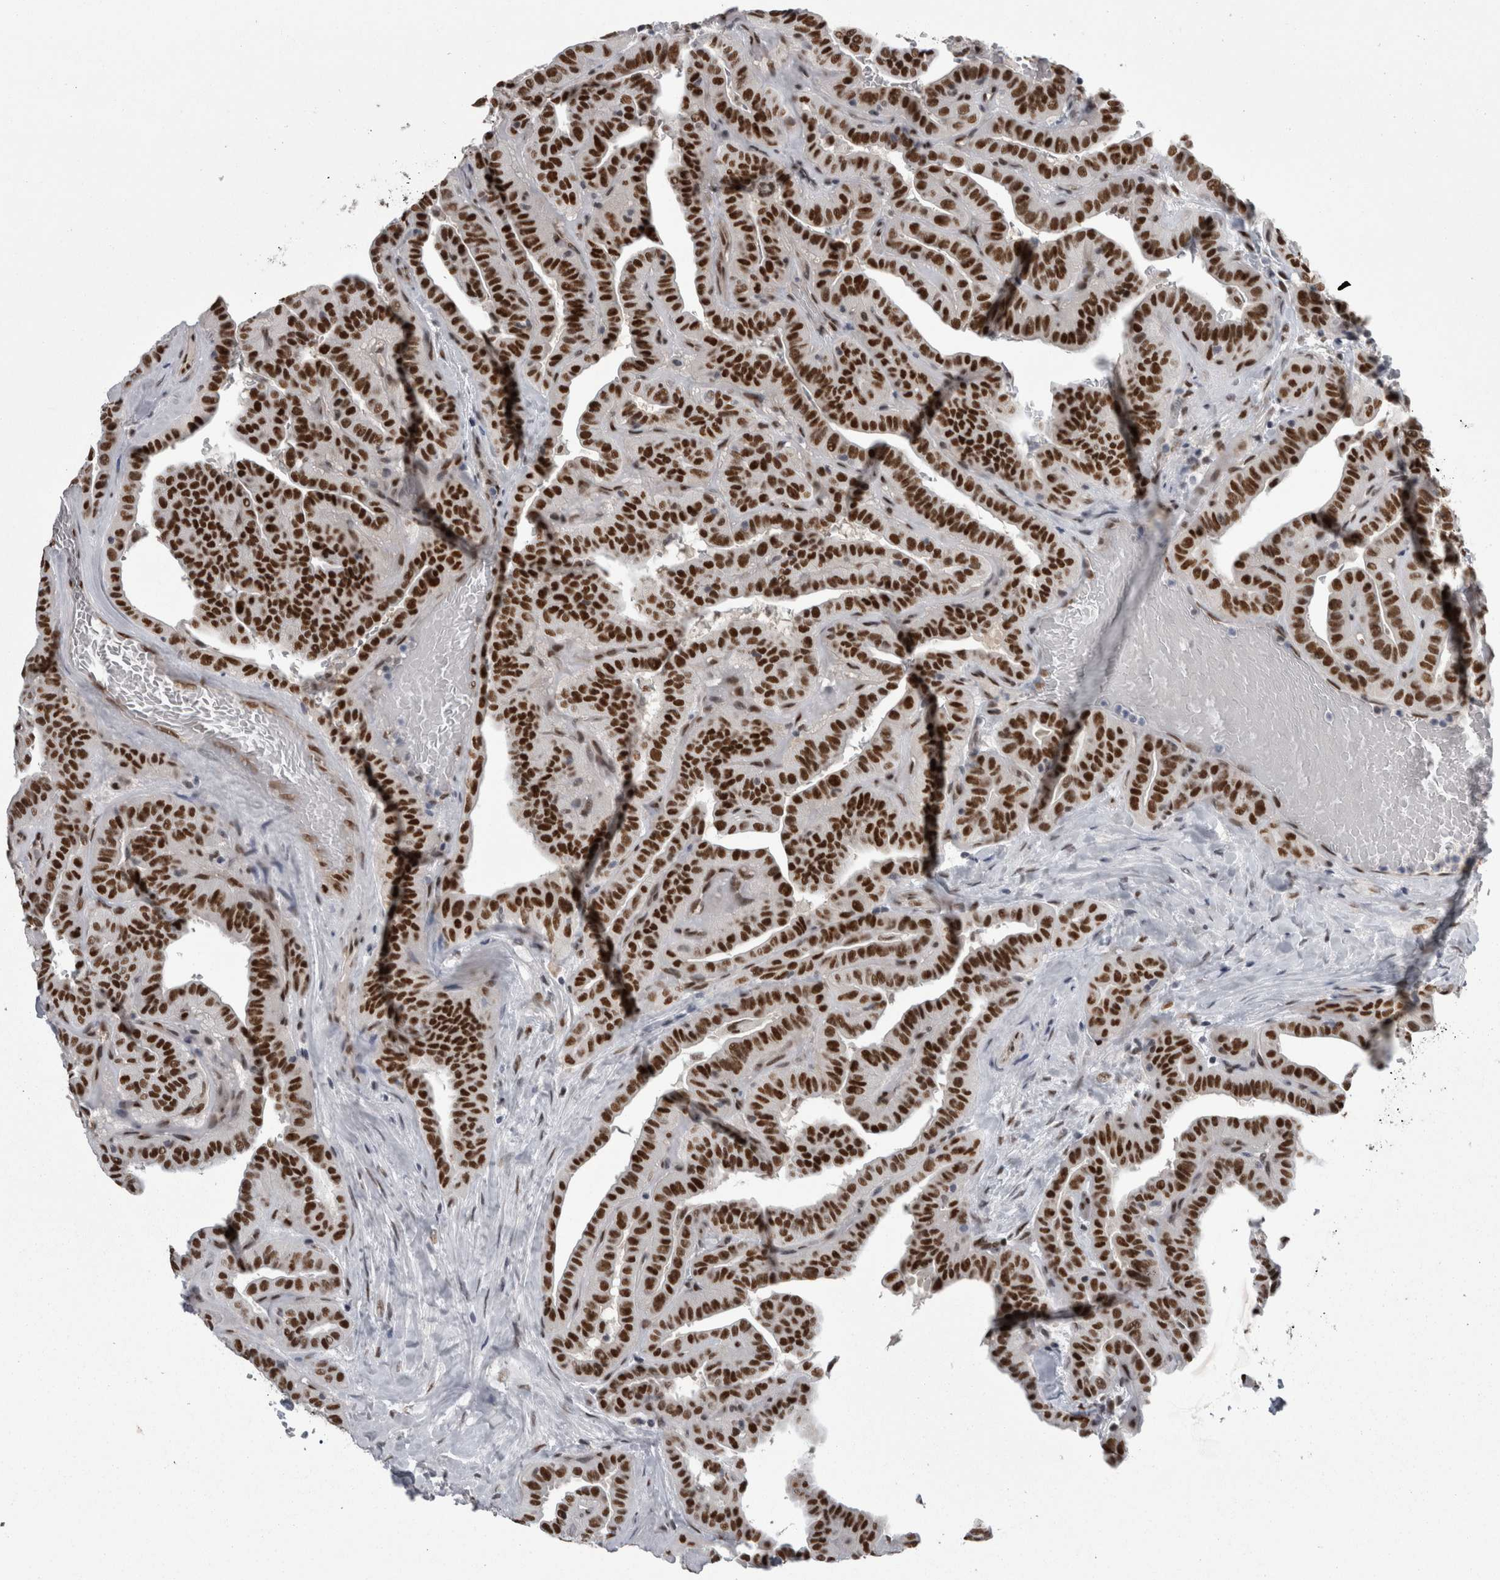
{"staining": {"intensity": "strong", "quantity": ">75%", "location": "nuclear"}, "tissue": "thyroid cancer", "cell_type": "Tumor cells", "image_type": "cancer", "snomed": [{"axis": "morphology", "description": "Papillary adenocarcinoma, NOS"}, {"axis": "topography", "description": "Thyroid gland"}], "caption": "The histopathology image displays staining of papillary adenocarcinoma (thyroid), revealing strong nuclear protein staining (brown color) within tumor cells.", "gene": "C1orf54", "patient": {"sex": "male", "age": 77}}